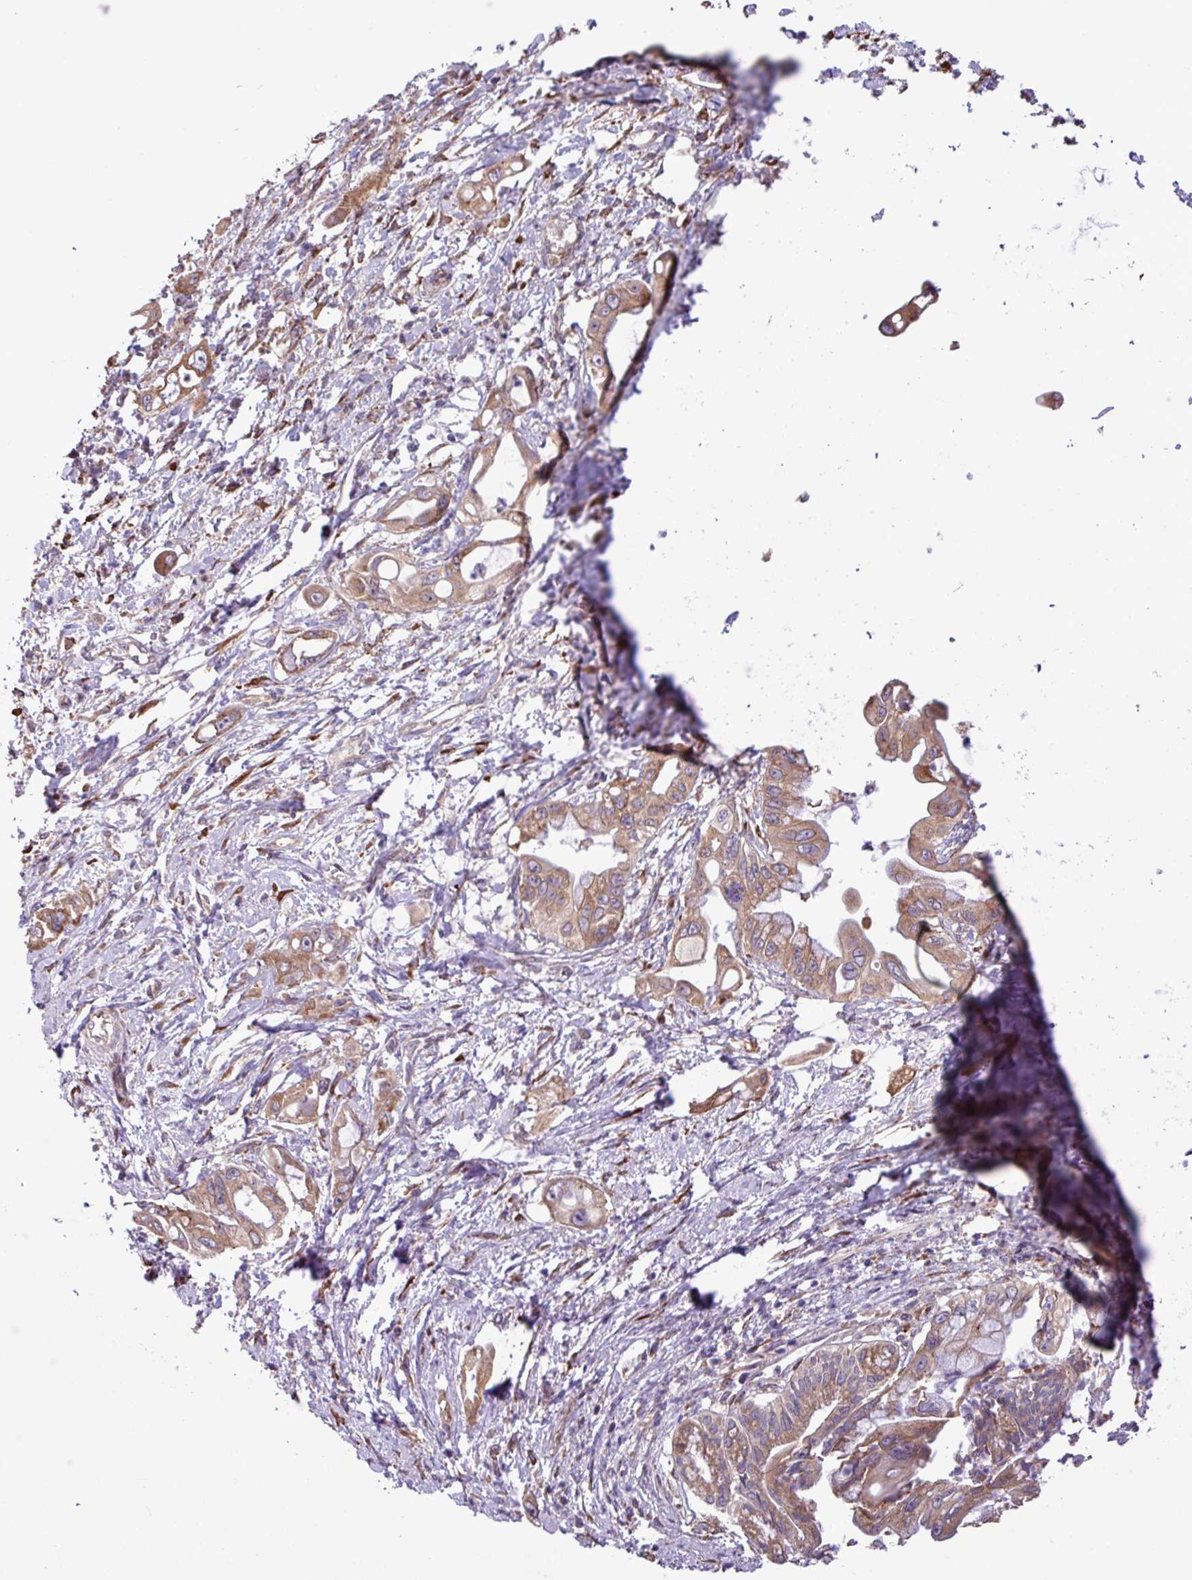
{"staining": {"intensity": "moderate", "quantity": ">75%", "location": "cytoplasmic/membranous"}, "tissue": "pancreatic cancer", "cell_type": "Tumor cells", "image_type": "cancer", "snomed": [{"axis": "morphology", "description": "Adenocarcinoma, NOS"}, {"axis": "topography", "description": "Pancreas"}], "caption": "Pancreatic cancer tissue demonstrates moderate cytoplasmic/membranous positivity in about >75% of tumor cells (DAB = brown stain, brightfield microscopy at high magnification).", "gene": "MEGF6", "patient": {"sex": "male", "age": 61}}